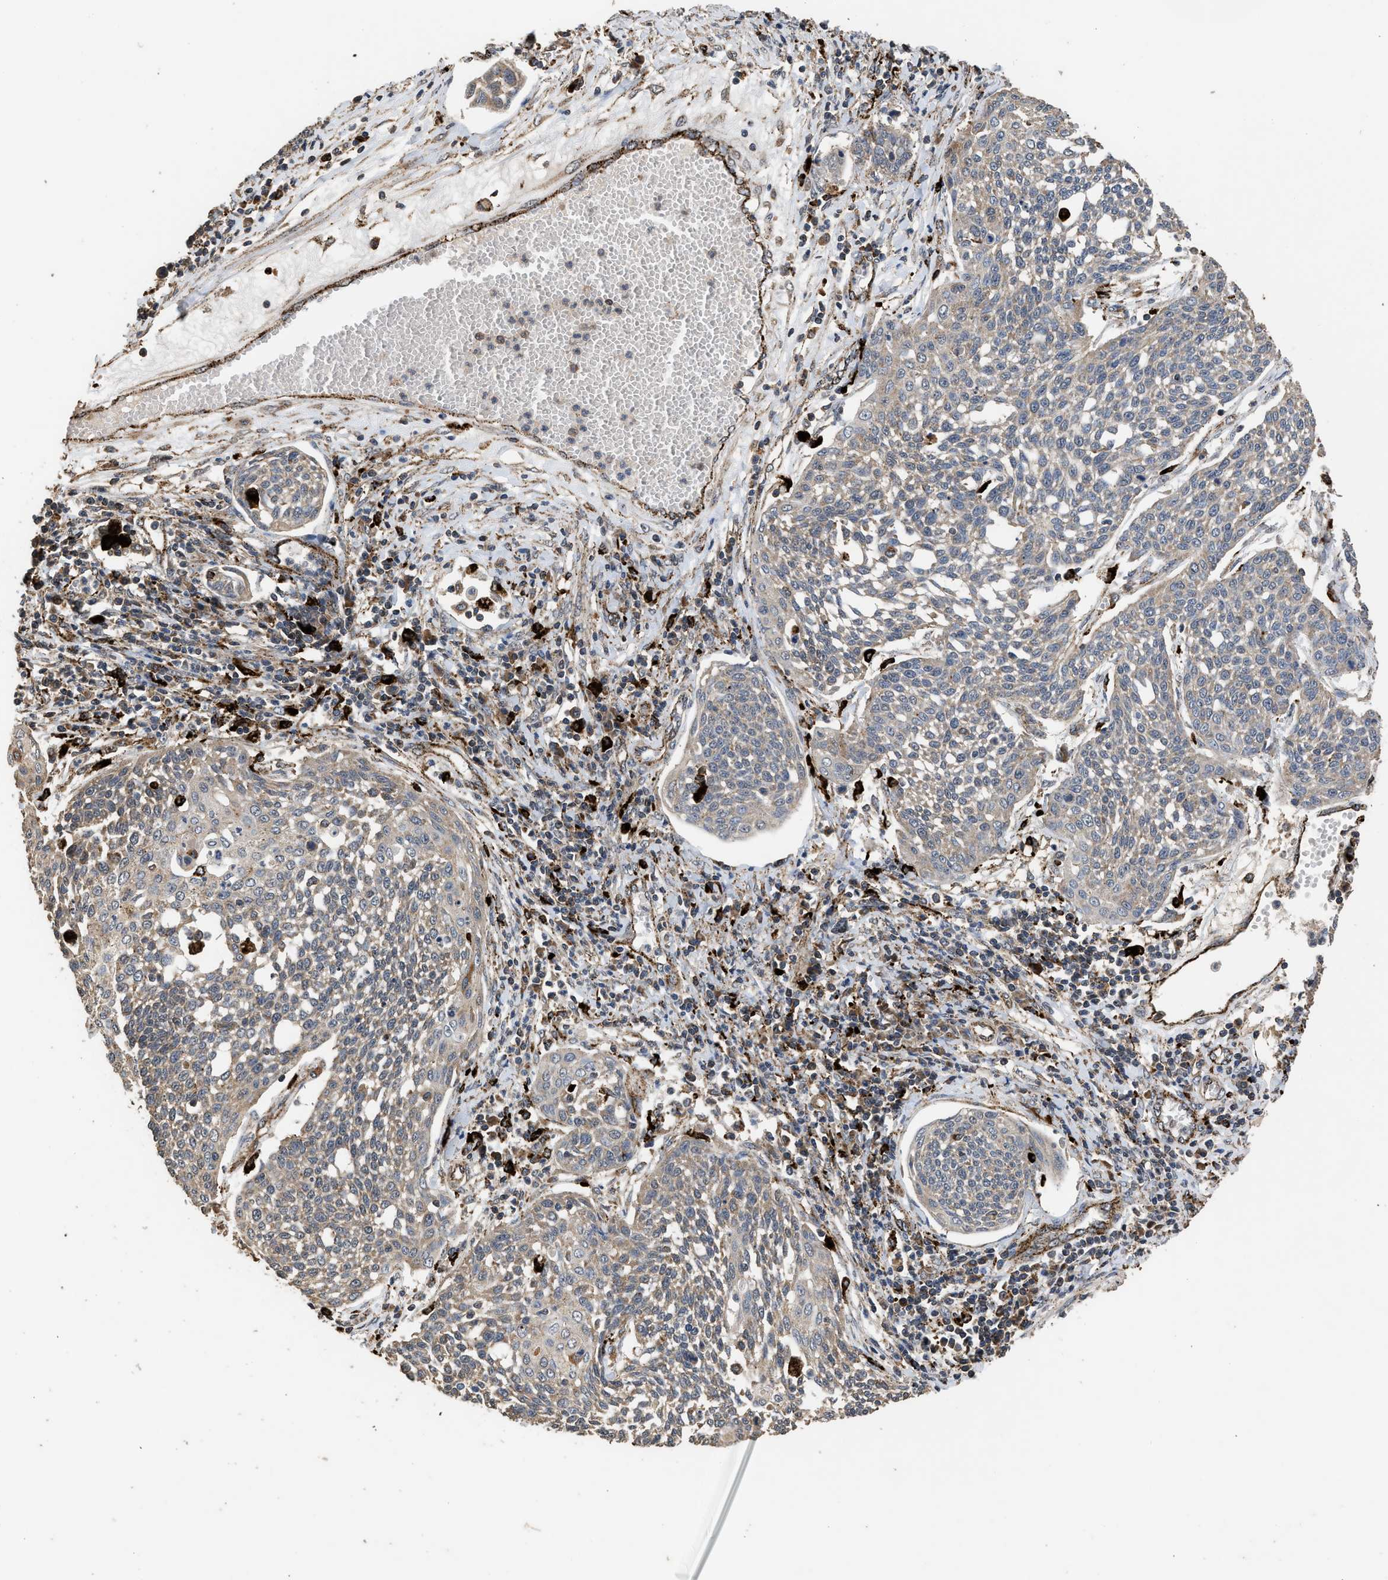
{"staining": {"intensity": "weak", "quantity": ">75%", "location": "cytoplasmic/membranous"}, "tissue": "cervical cancer", "cell_type": "Tumor cells", "image_type": "cancer", "snomed": [{"axis": "morphology", "description": "Squamous cell carcinoma, NOS"}, {"axis": "topography", "description": "Cervix"}], "caption": "Cervical cancer stained with a protein marker displays weak staining in tumor cells.", "gene": "CTSV", "patient": {"sex": "female", "age": 34}}